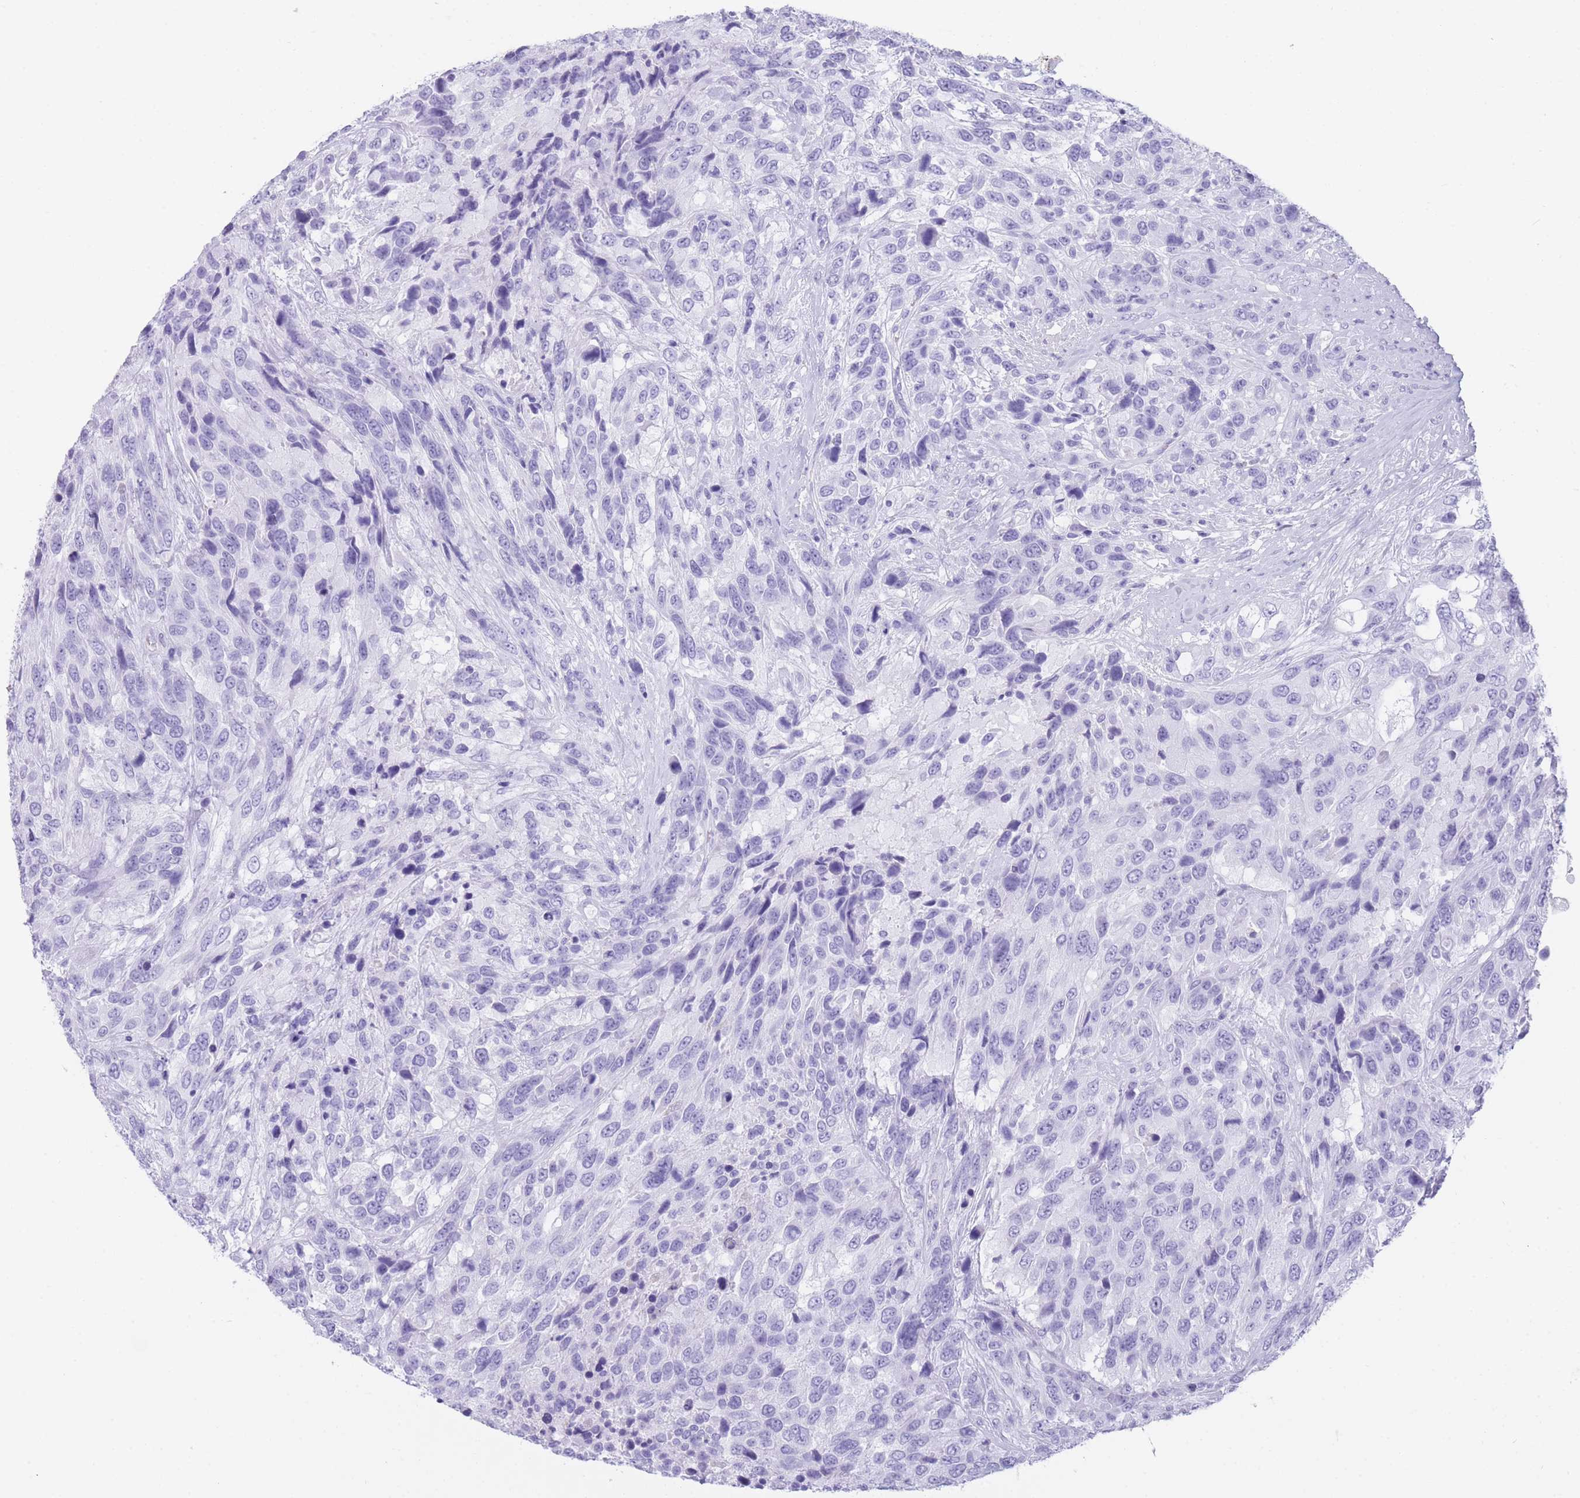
{"staining": {"intensity": "negative", "quantity": "none", "location": "none"}, "tissue": "urothelial cancer", "cell_type": "Tumor cells", "image_type": "cancer", "snomed": [{"axis": "morphology", "description": "Urothelial carcinoma, High grade"}, {"axis": "topography", "description": "Urinary bladder"}], "caption": "There is no significant positivity in tumor cells of urothelial cancer.", "gene": "TNFSF11", "patient": {"sex": "female", "age": 70}}